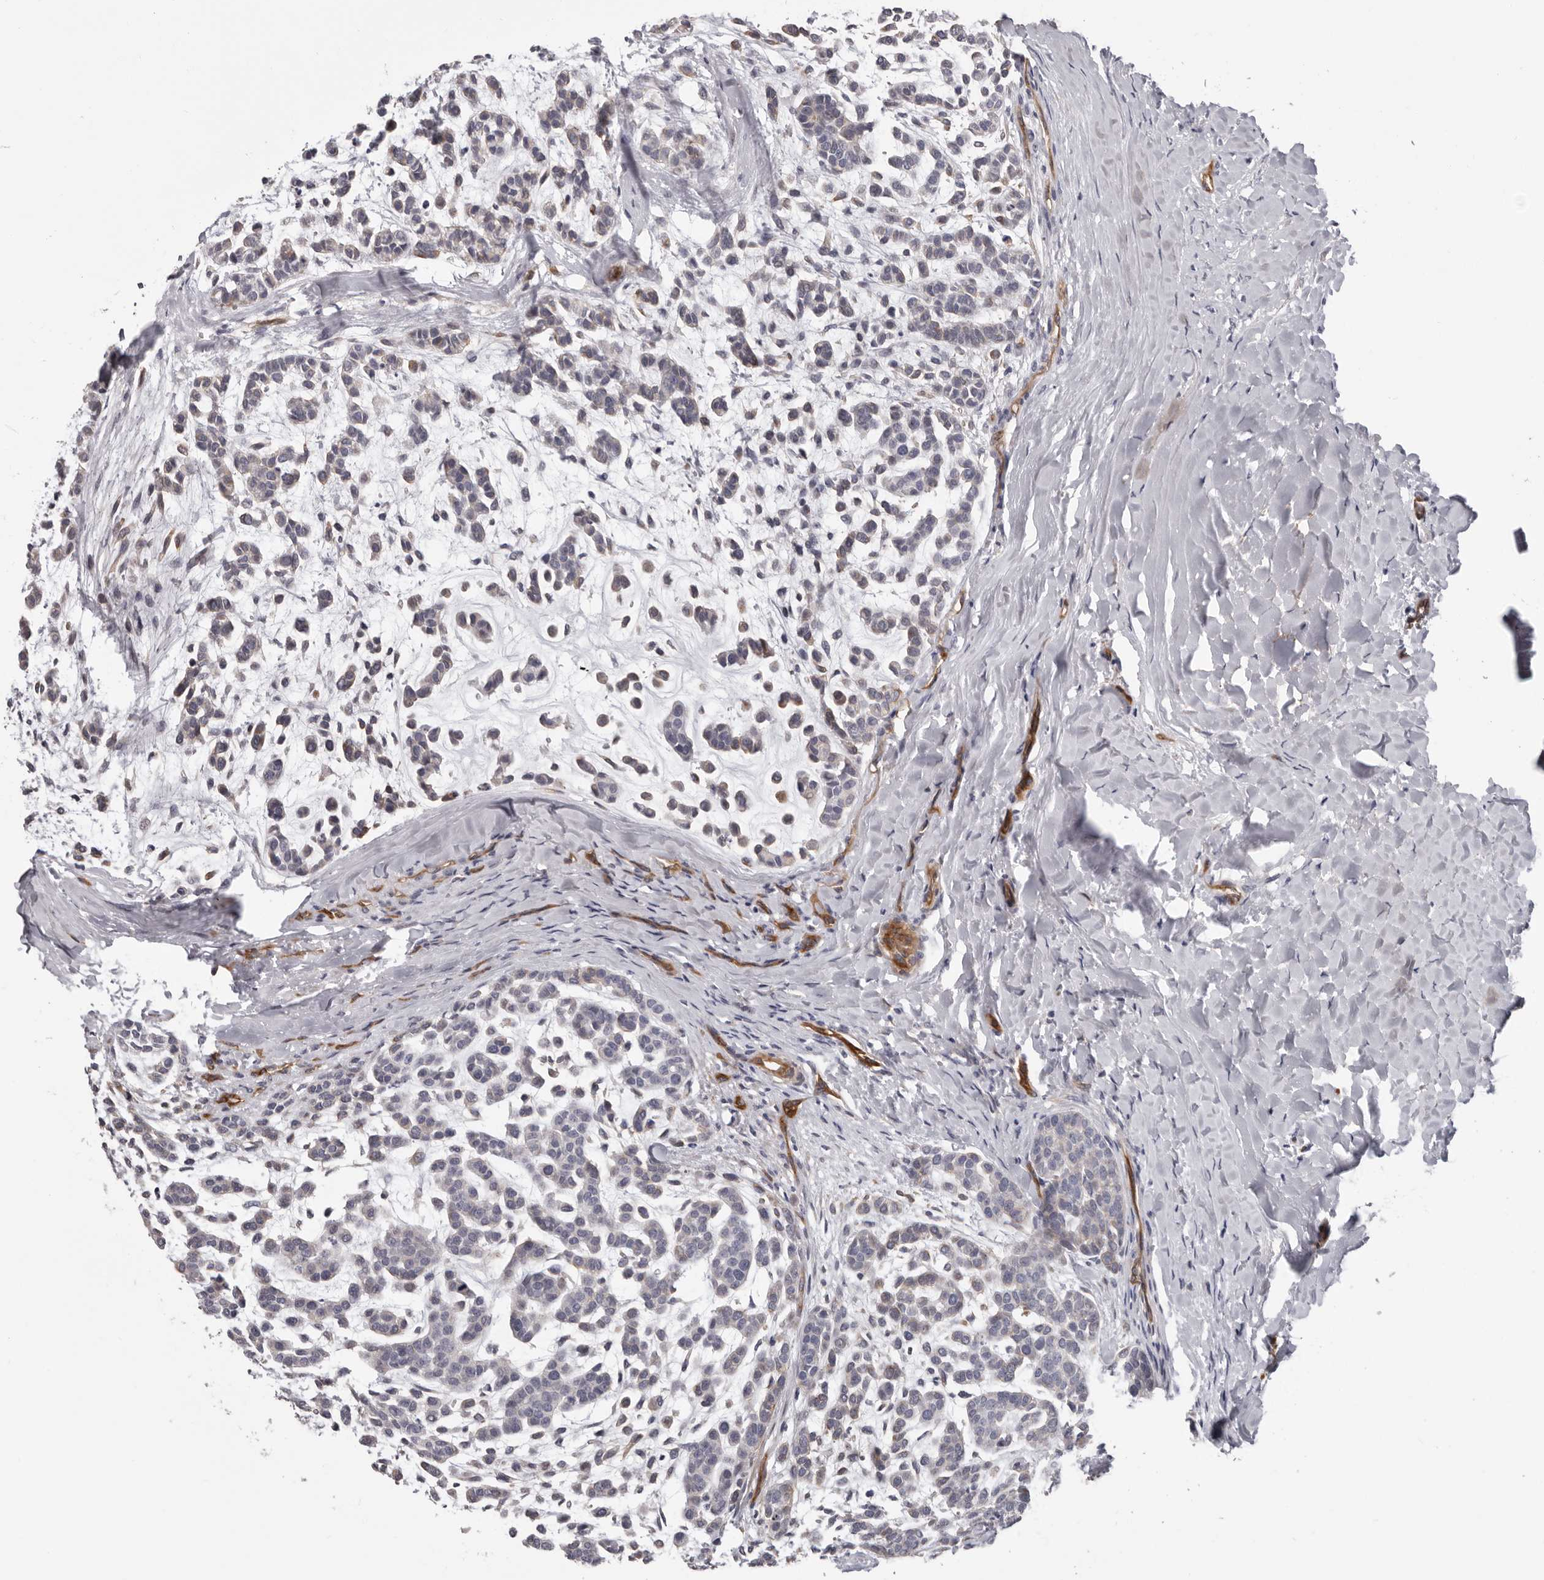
{"staining": {"intensity": "weak", "quantity": "<25%", "location": "cytoplasmic/membranous"}, "tissue": "head and neck cancer", "cell_type": "Tumor cells", "image_type": "cancer", "snomed": [{"axis": "morphology", "description": "Adenocarcinoma, NOS"}, {"axis": "morphology", "description": "Adenoma, NOS"}, {"axis": "topography", "description": "Head-Neck"}], "caption": "A high-resolution micrograph shows immunohistochemistry staining of head and neck cancer, which demonstrates no significant positivity in tumor cells. (DAB (3,3'-diaminobenzidine) immunohistochemistry (IHC) with hematoxylin counter stain).", "gene": "ADGRL4", "patient": {"sex": "female", "age": 55}}